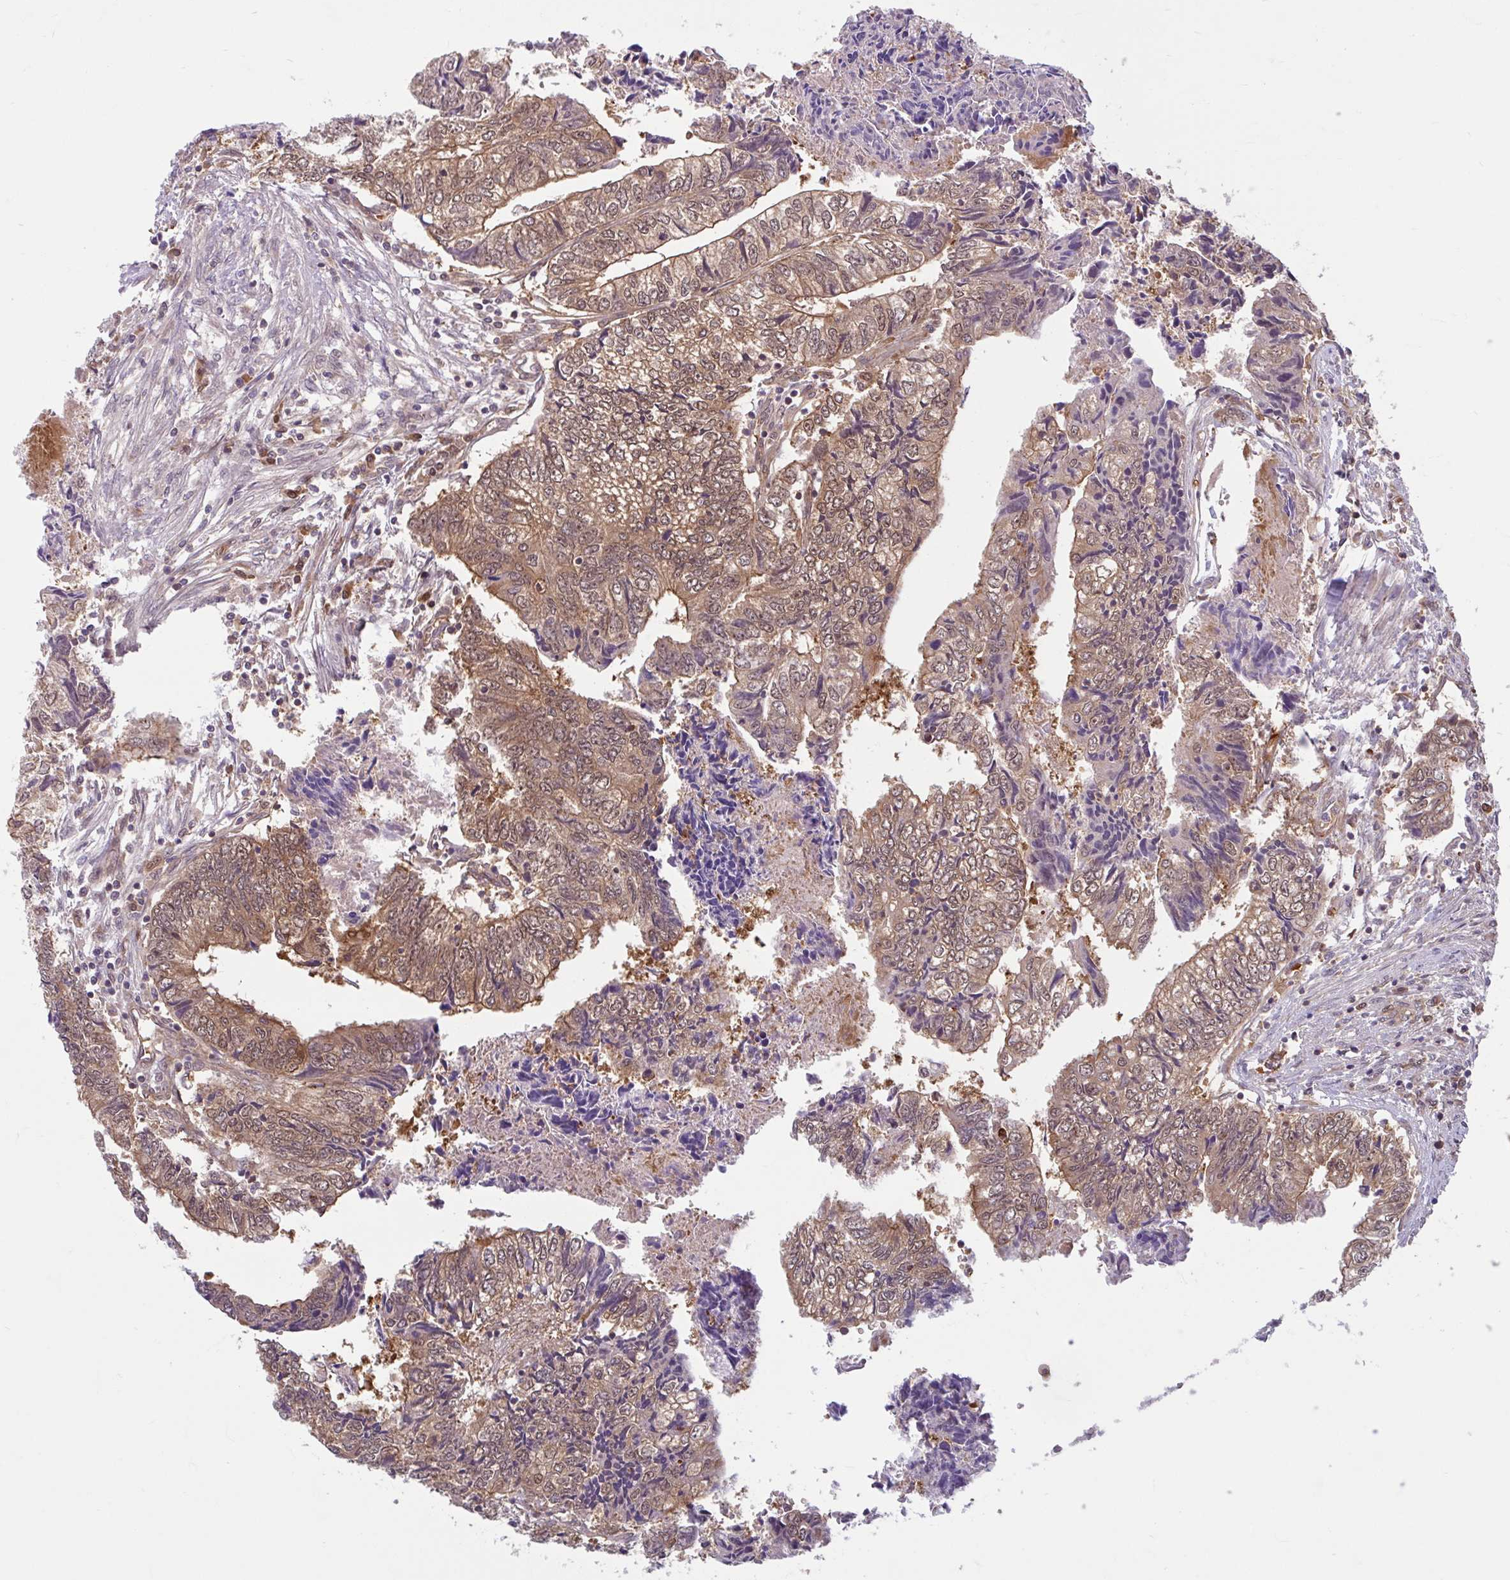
{"staining": {"intensity": "moderate", "quantity": ">75%", "location": "cytoplasmic/membranous,nuclear"}, "tissue": "colorectal cancer", "cell_type": "Tumor cells", "image_type": "cancer", "snomed": [{"axis": "morphology", "description": "Adenocarcinoma, NOS"}, {"axis": "topography", "description": "Colon"}], "caption": "A brown stain shows moderate cytoplasmic/membranous and nuclear positivity of a protein in human adenocarcinoma (colorectal) tumor cells.", "gene": "HMBS", "patient": {"sex": "male", "age": 86}}